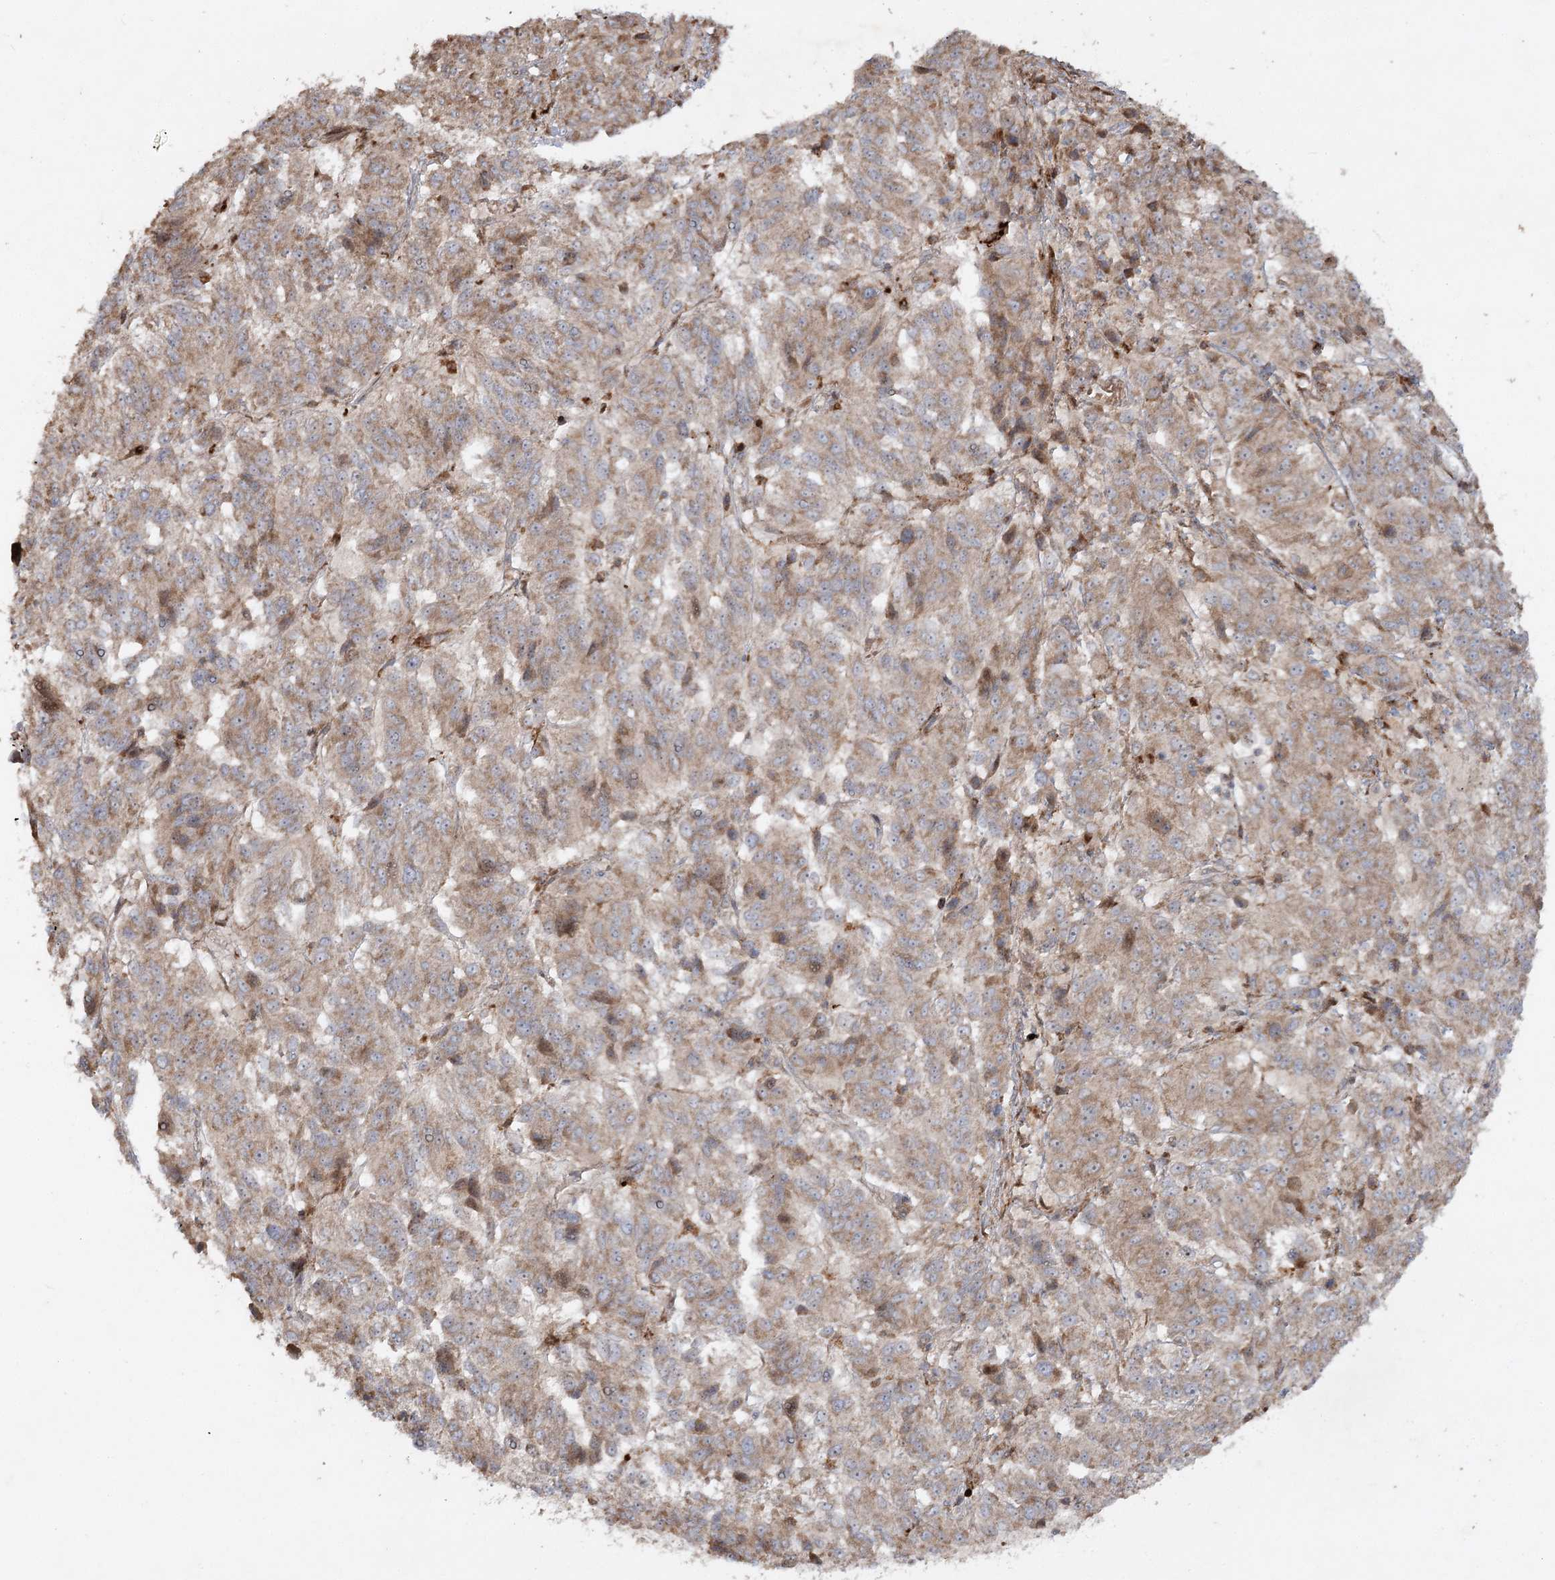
{"staining": {"intensity": "weak", "quantity": ">75%", "location": "cytoplasmic/membranous"}, "tissue": "melanoma", "cell_type": "Tumor cells", "image_type": "cancer", "snomed": [{"axis": "morphology", "description": "Malignant melanoma, Metastatic site"}, {"axis": "topography", "description": "Lung"}], "caption": "Human malignant melanoma (metastatic site) stained with a protein marker exhibits weak staining in tumor cells.", "gene": "KBTBD4", "patient": {"sex": "male", "age": 64}}